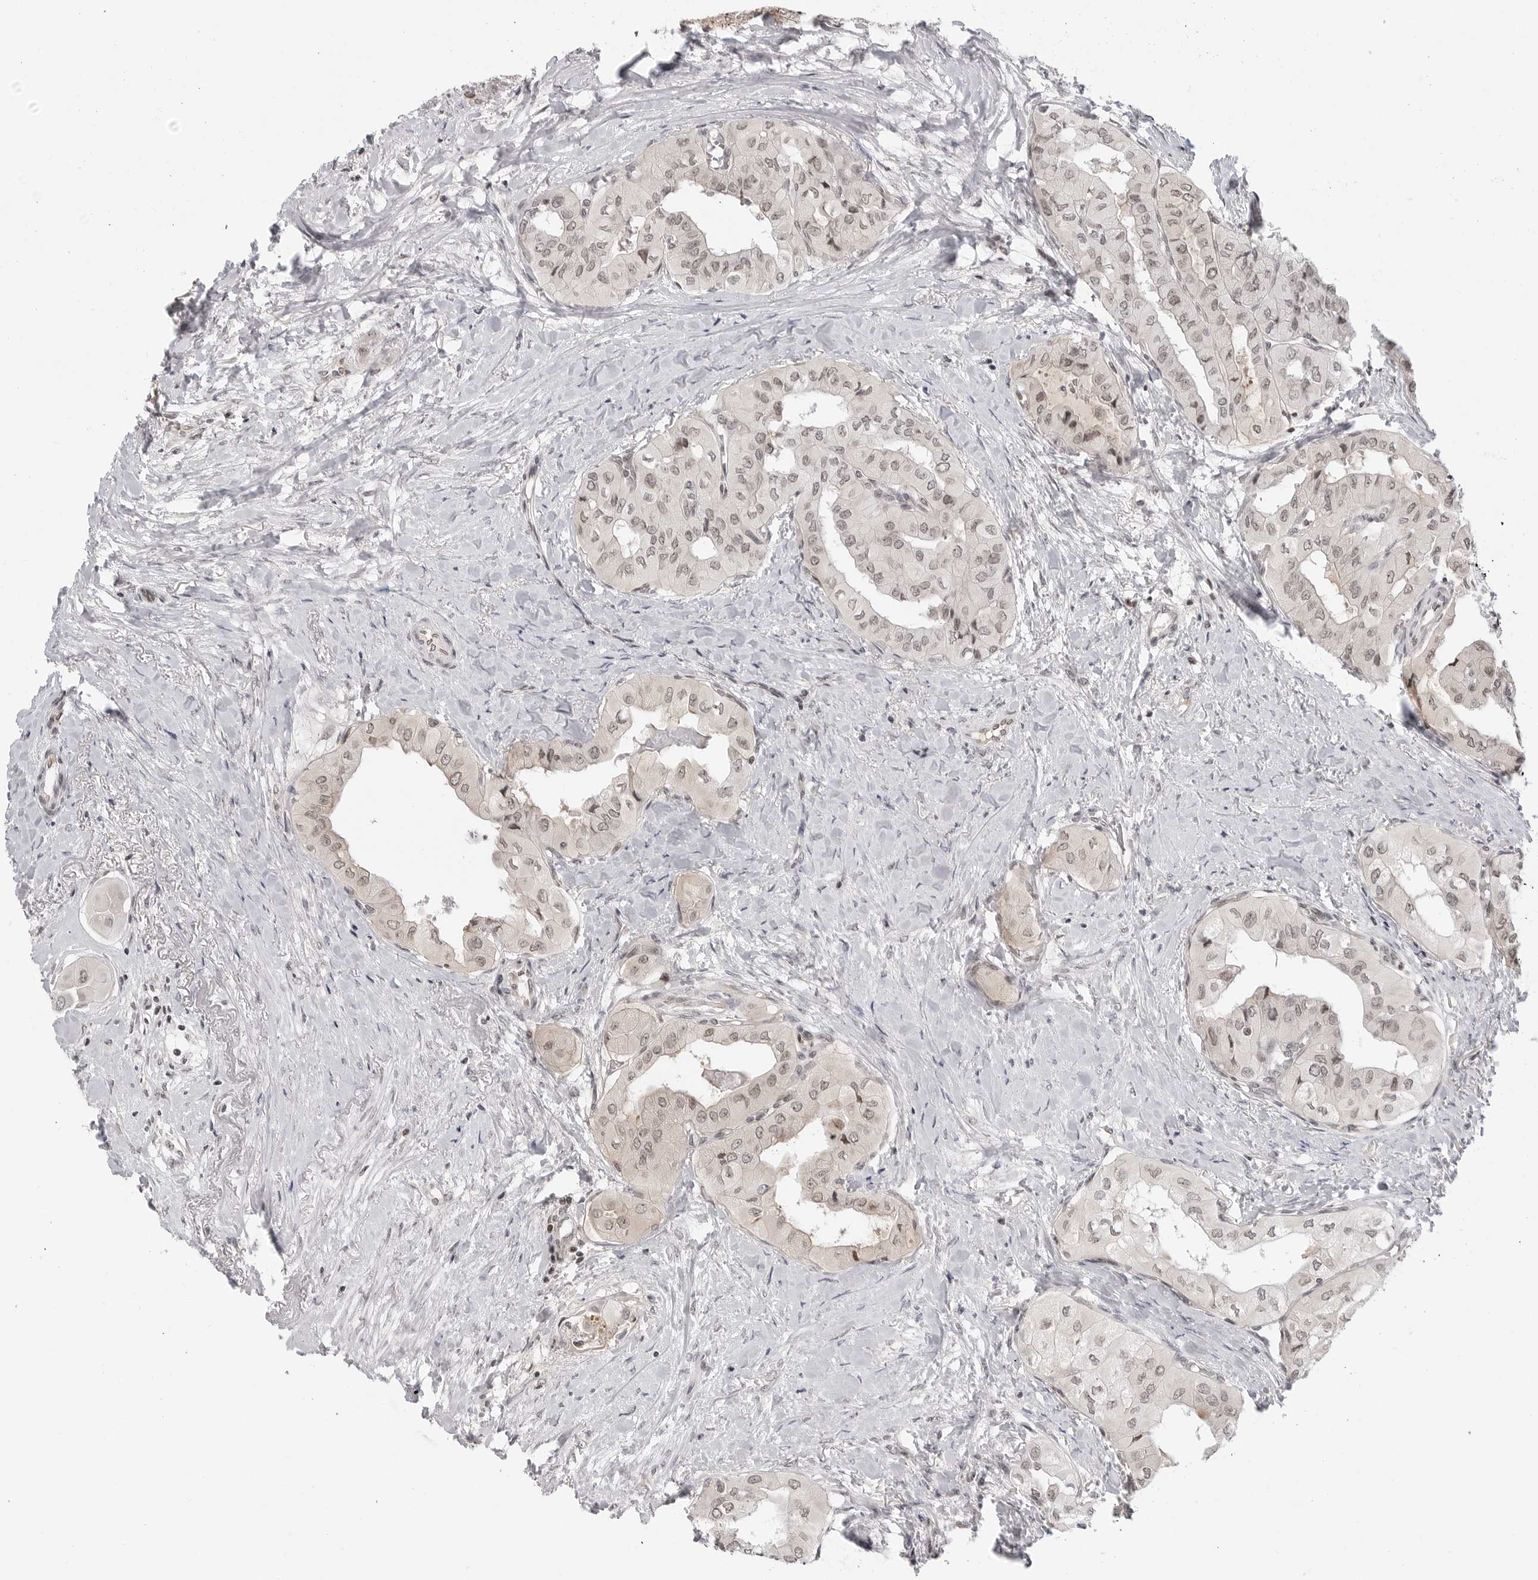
{"staining": {"intensity": "negative", "quantity": "none", "location": "none"}, "tissue": "thyroid cancer", "cell_type": "Tumor cells", "image_type": "cancer", "snomed": [{"axis": "morphology", "description": "Papillary adenocarcinoma, NOS"}, {"axis": "topography", "description": "Thyroid gland"}], "caption": "A high-resolution micrograph shows immunohistochemistry staining of thyroid cancer (papillary adenocarcinoma), which reveals no significant expression in tumor cells. (Brightfield microscopy of DAB (3,3'-diaminobenzidine) immunohistochemistry (IHC) at high magnification).", "gene": "C8orf33", "patient": {"sex": "female", "age": 59}}